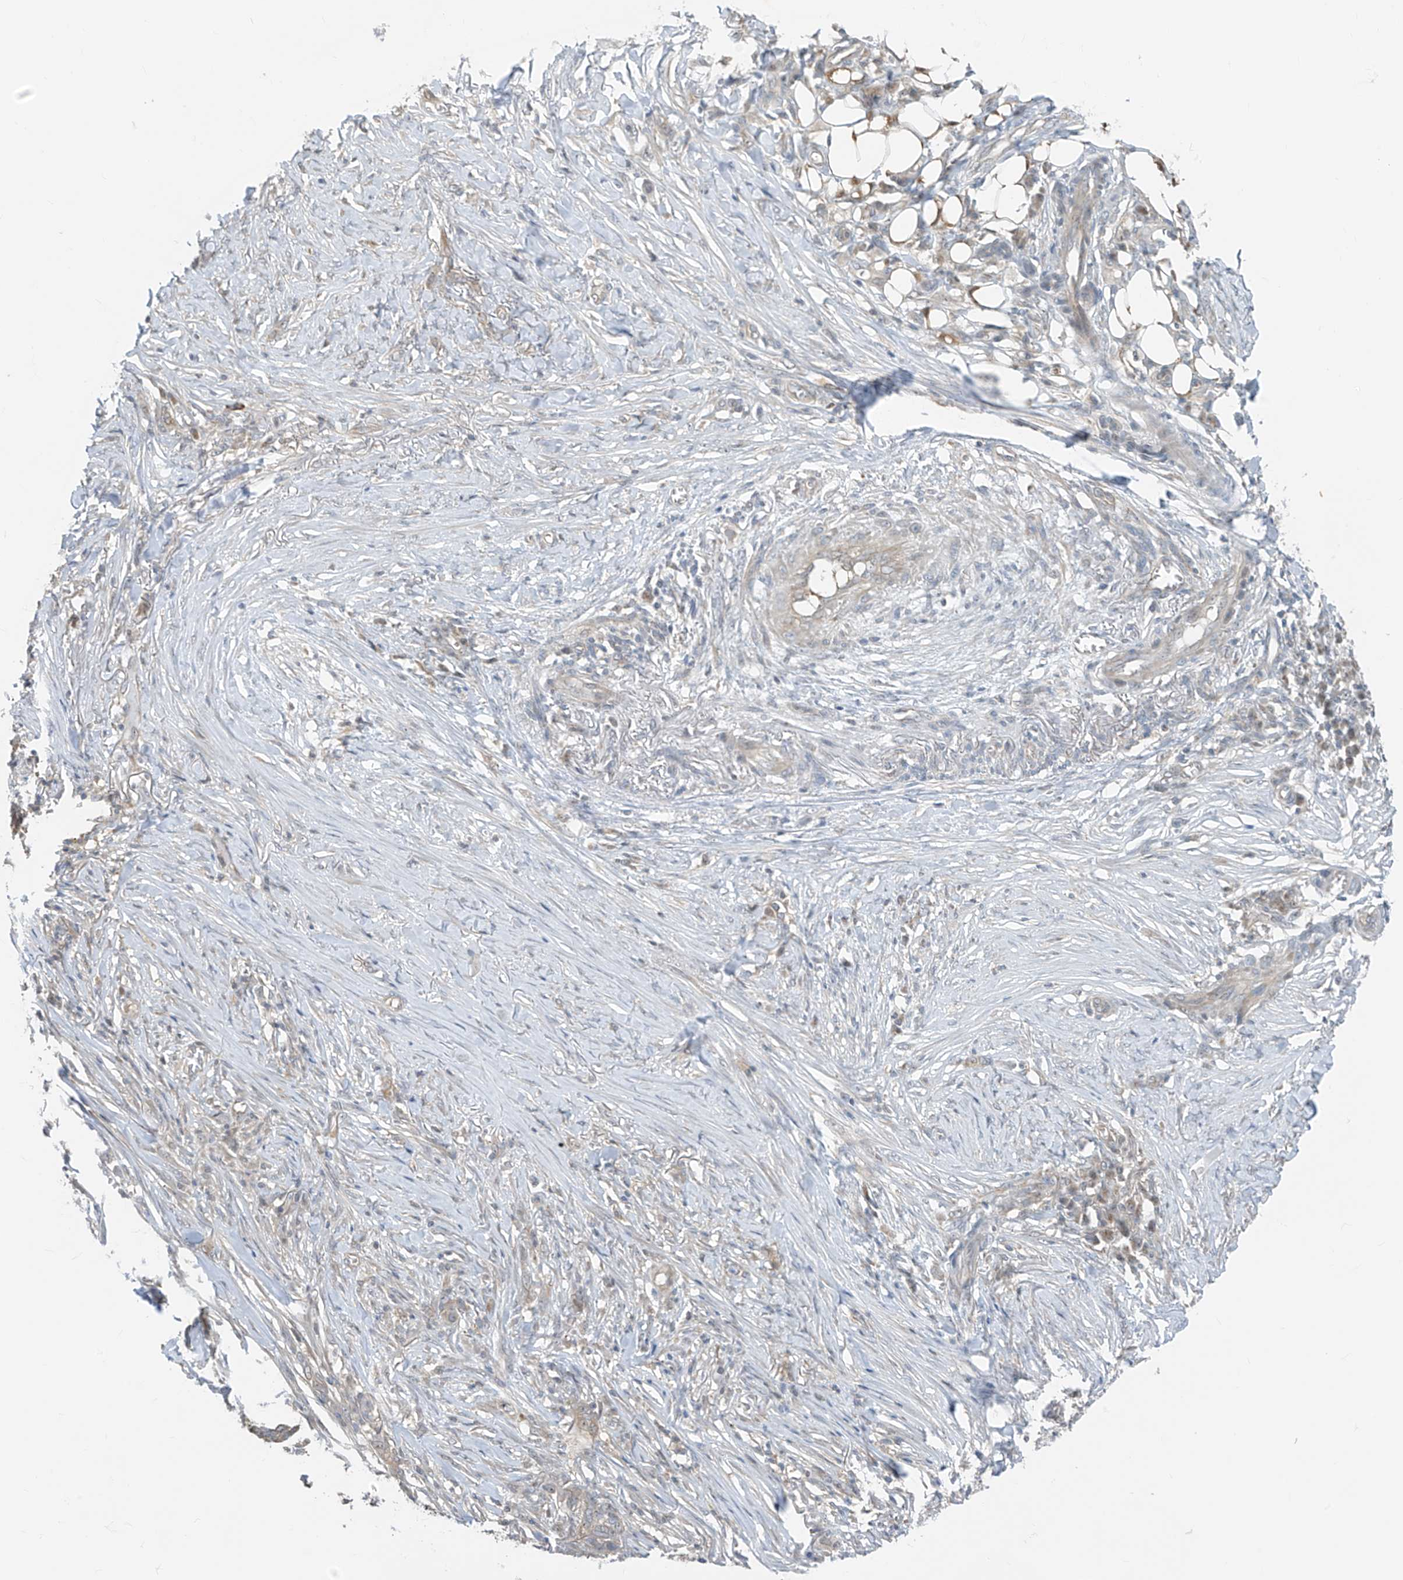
{"staining": {"intensity": "weak", "quantity": "25%-75%", "location": "cytoplasmic/membranous"}, "tissue": "skin cancer", "cell_type": "Tumor cells", "image_type": "cancer", "snomed": [{"axis": "morphology", "description": "Basal cell carcinoma"}, {"axis": "topography", "description": "Skin"}], "caption": "An image of human basal cell carcinoma (skin) stained for a protein displays weak cytoplasmic/membranous brown staining in tumor cells.", "gene": "TTC38", "patient": {"sex": "male", "age": 85}}